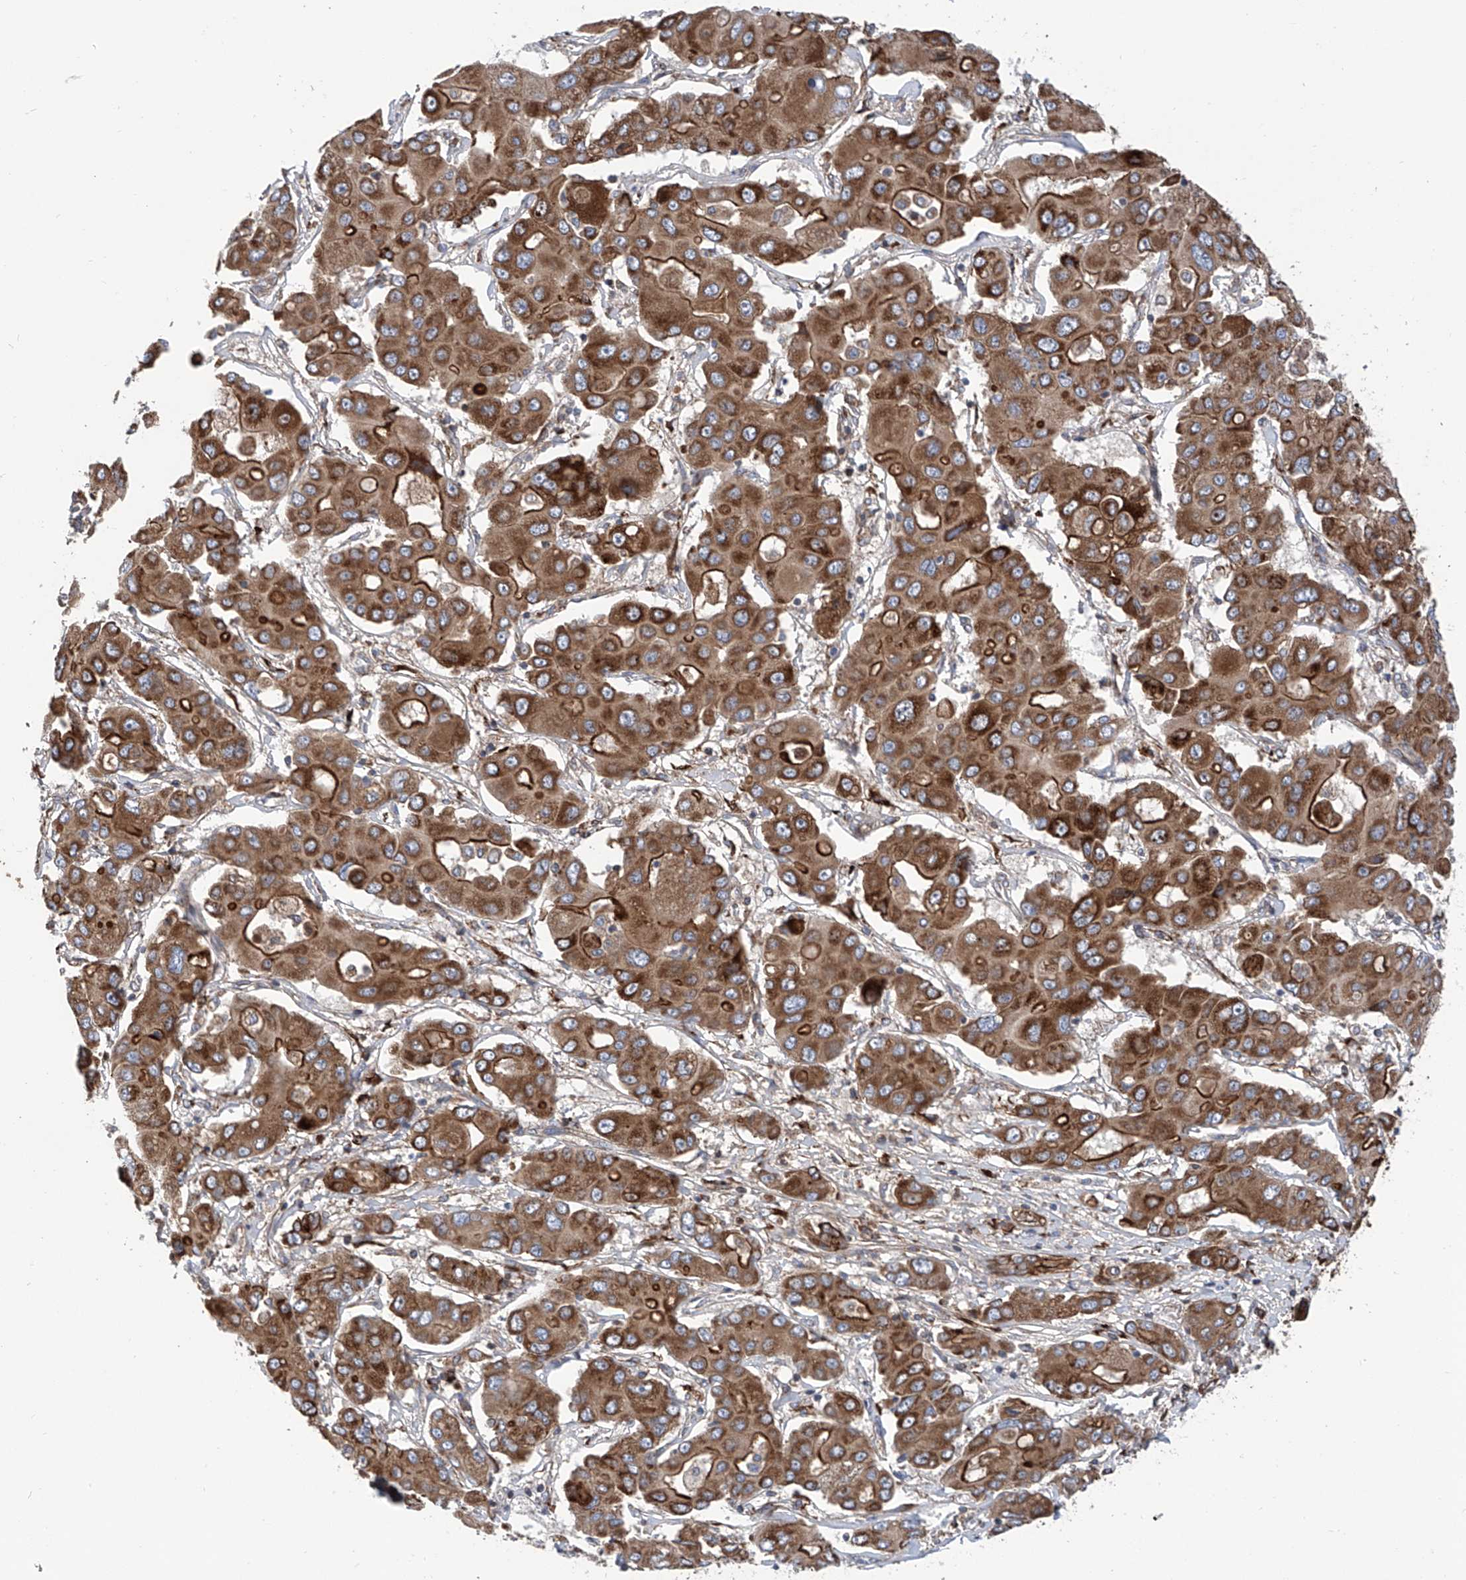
{"staining": {"intensity": "strong", "quantity": ">75%", "location": "cytoplasmic/membranous"}, "tissue": "liver cancer", "cell_type": "Tumor cells", "image_type": "cancer", "snomed": [{"axis": "morphology", "description": "Cholangiocarcinoma"}, {"axis": "topography", "description": "Liver"}], "caption": "Immunohistochemical staining of liver cholangiocarcinoma displays high levels of strong cytoplasmic/membranous staining in approximately >75% of tumor cells.", "gene": "ASCC3", "patient": {"sex": "male", "age": 67}}